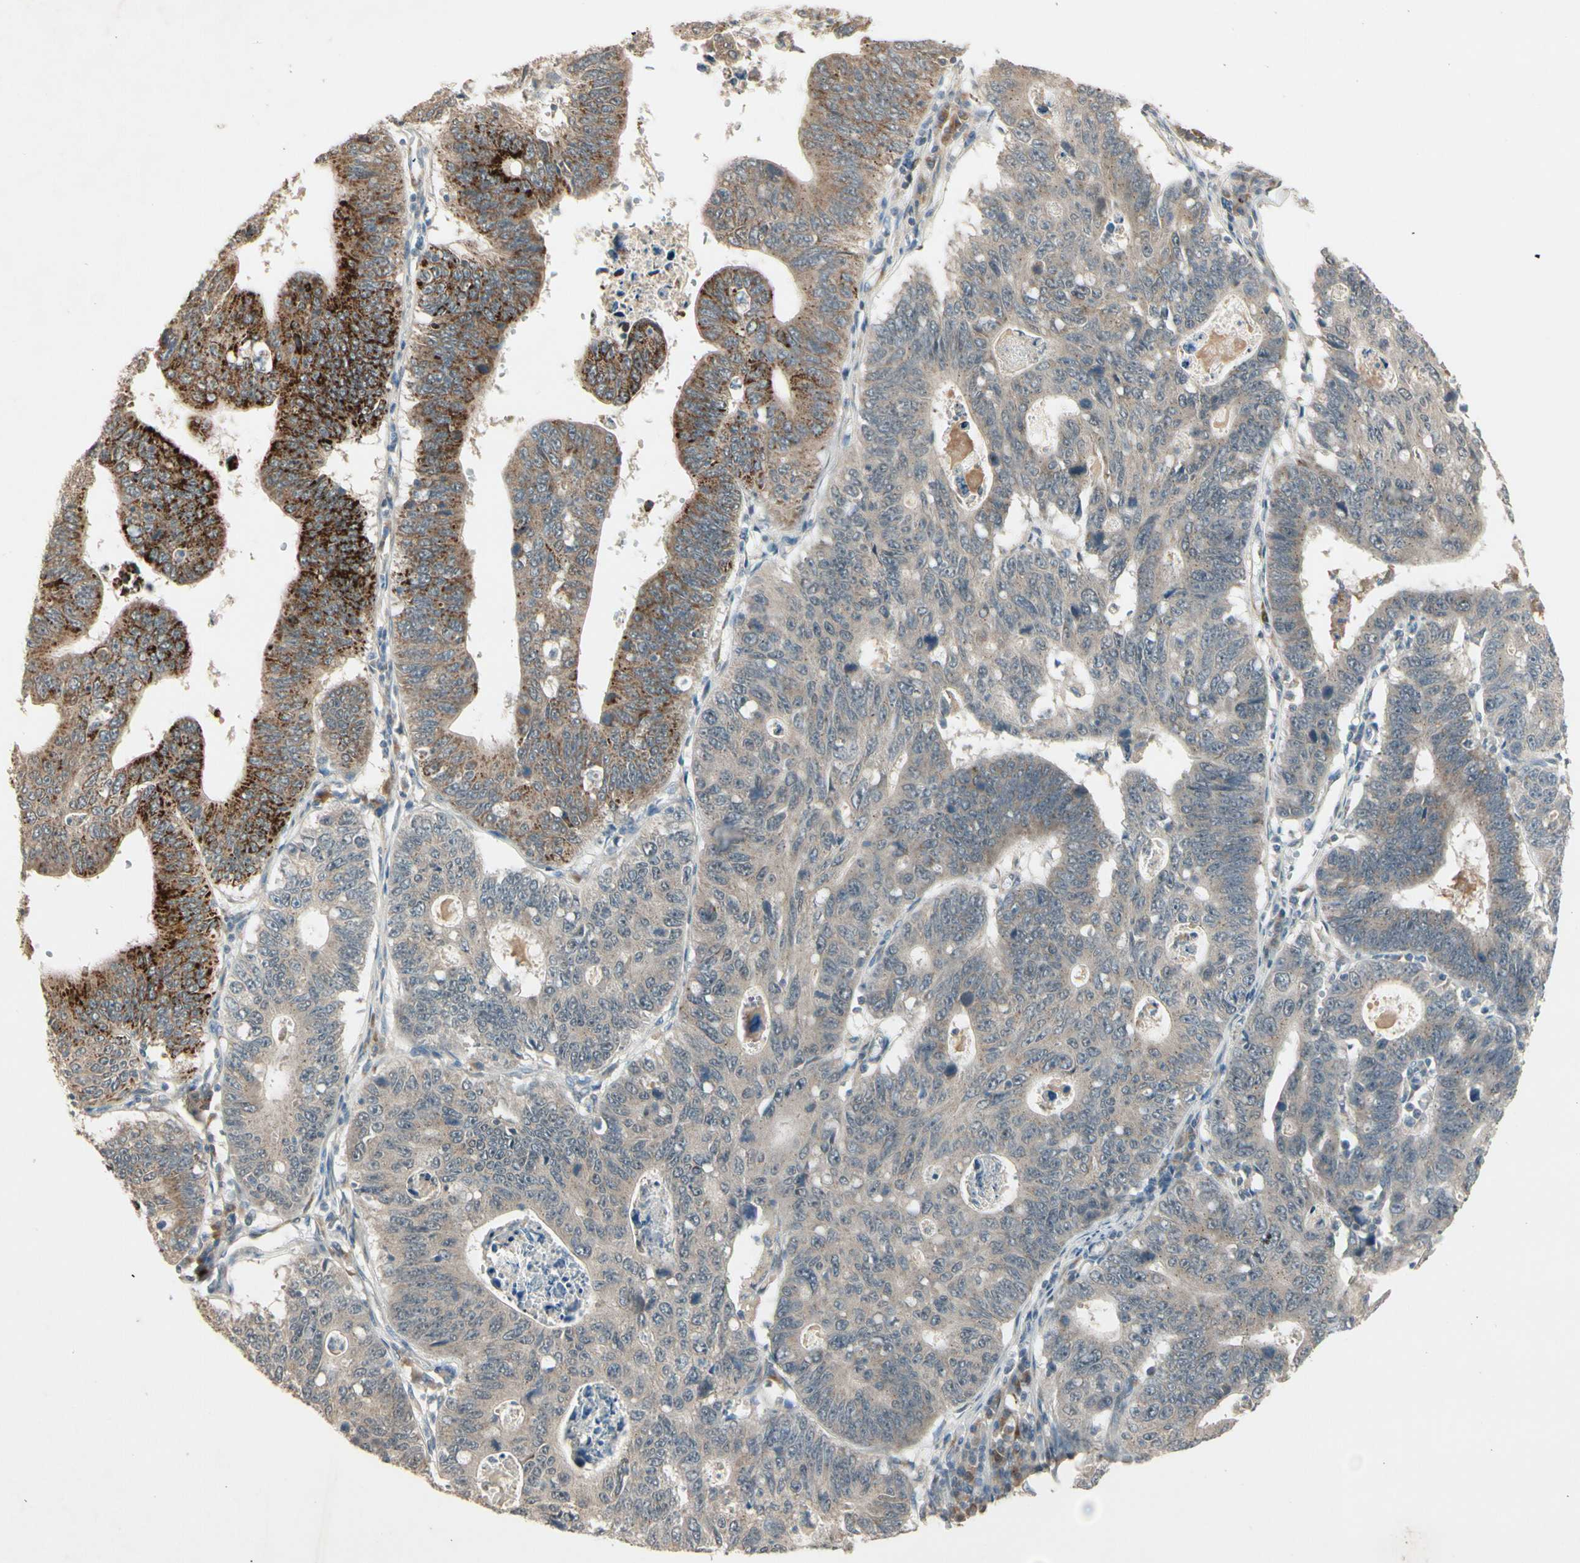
{"staining": {"intensity": "strong", "quantity": "25%-75%", "location": "cytoplasmic/membranous"}, "tissue": "stomach cancer", "cell_type": "Tumor cells", "image_type": "cancer", "snomed": [{"axis": "morphology", "description": "Adenocarcinoma, NOS"}, {"axis": "topography", "description": "Stomach"}], "caption": "Protein expression analysis of stomach cancer (adenocarcinoma) shows strong cytoplasmic/membranous expression in approximately 25%-75% of tumor cells.", "gene": "FHDC1", "patient": {"sex": "male", "age": 59}}